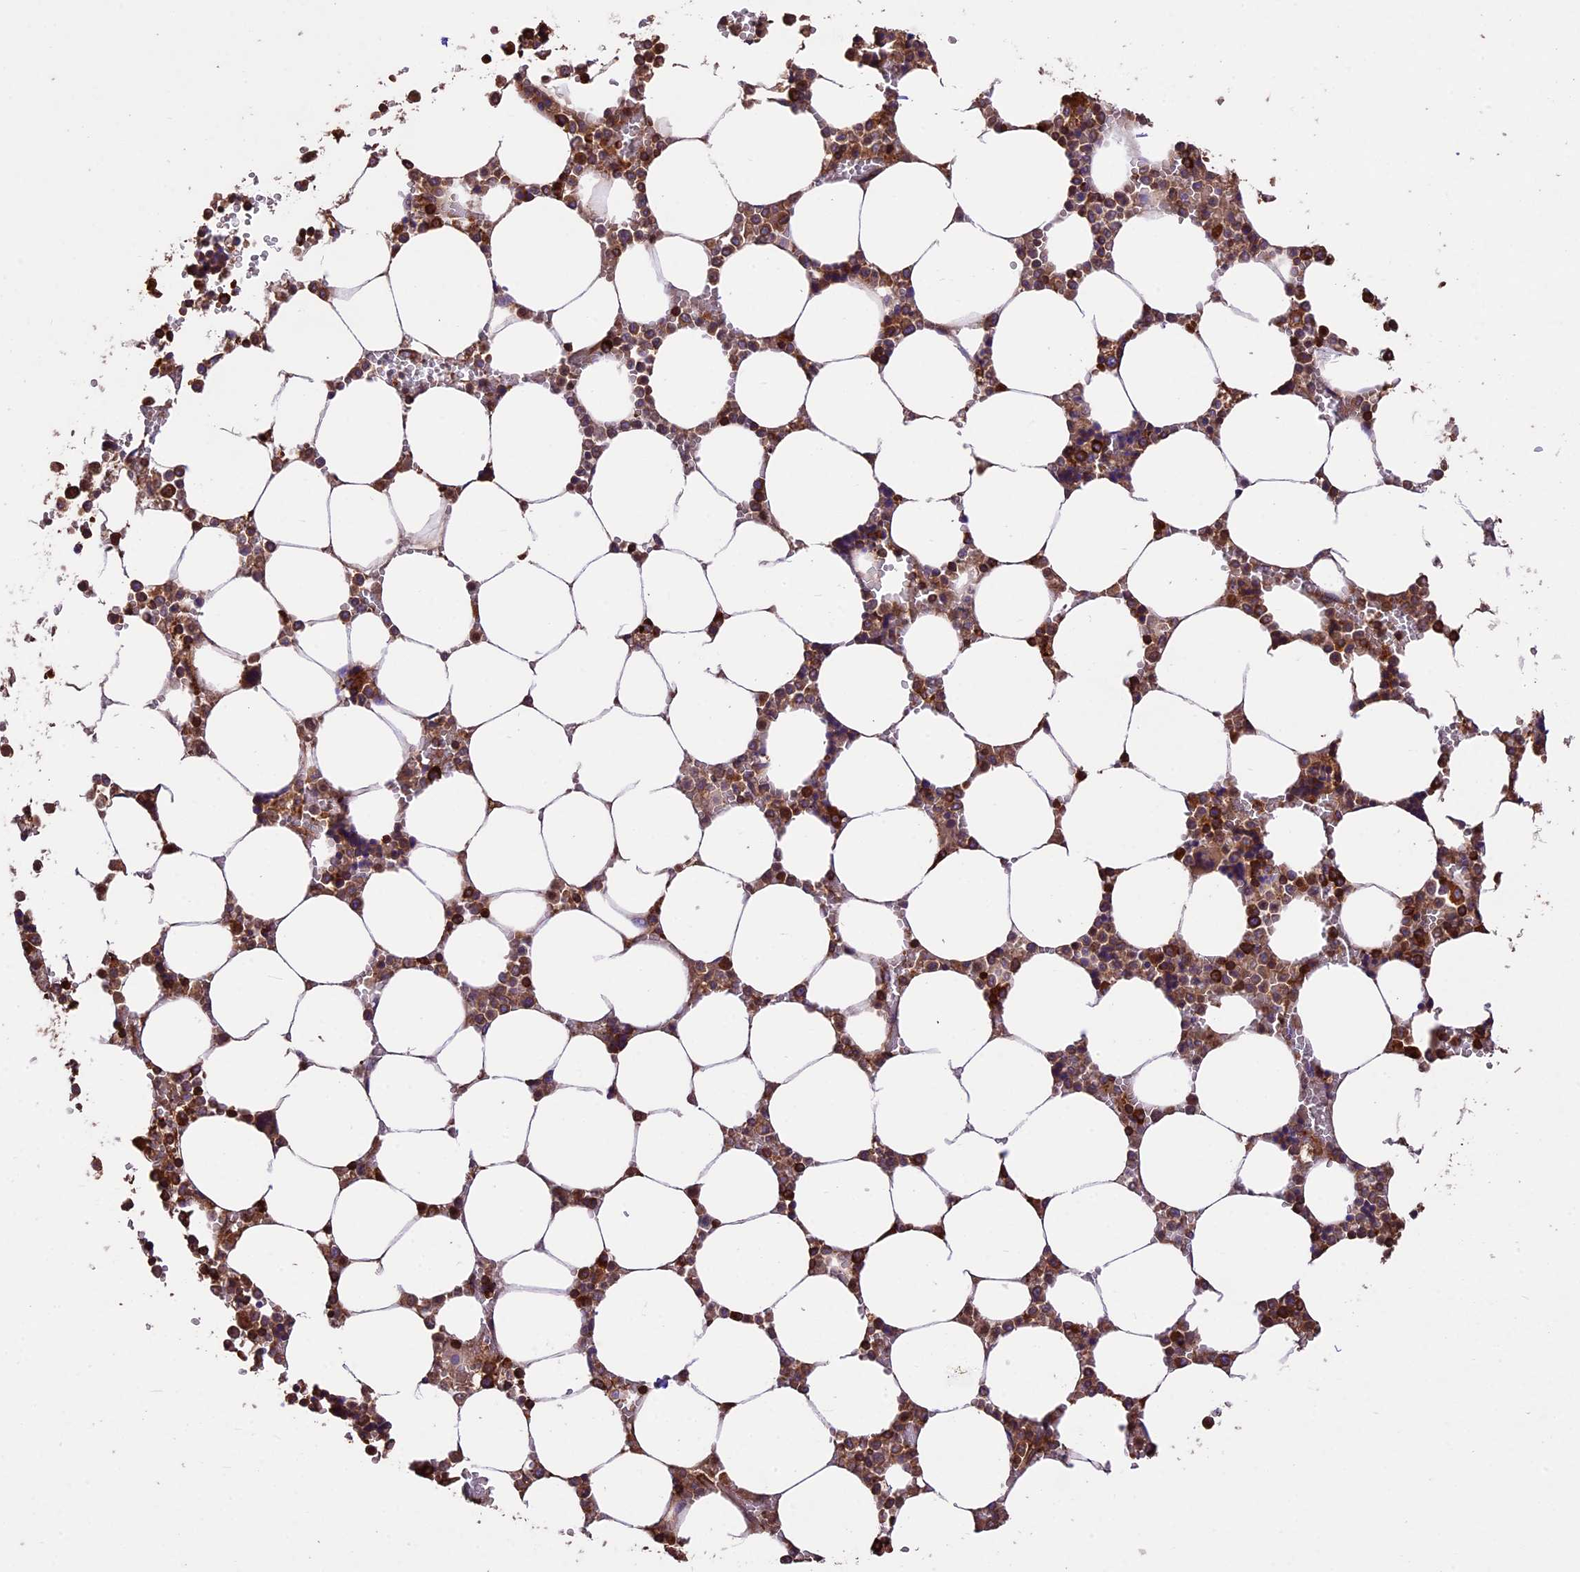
{"staining": {"intensity": "strong", "quantity": ">75%", "location": "cytoplasmic/membranous"}, "tissue": "bone marrow", "cell_type": "Hematopoietic cells", "image_type": "normal", "snomed": [{"axis": "morphology", "description": "Normal tissue, NOS"}, {"axis": "topography", "description": "Bone marrow"}], "caption": "IHC photomicrograph of normal bone marrow stained for a protein (brown), which reveals high levels of strong cytoplasmic/membranous expression in approximately >75% of hematopoietic cells.", "gene": "KARS1", "patient": {"sex": "male", "age": 64}}